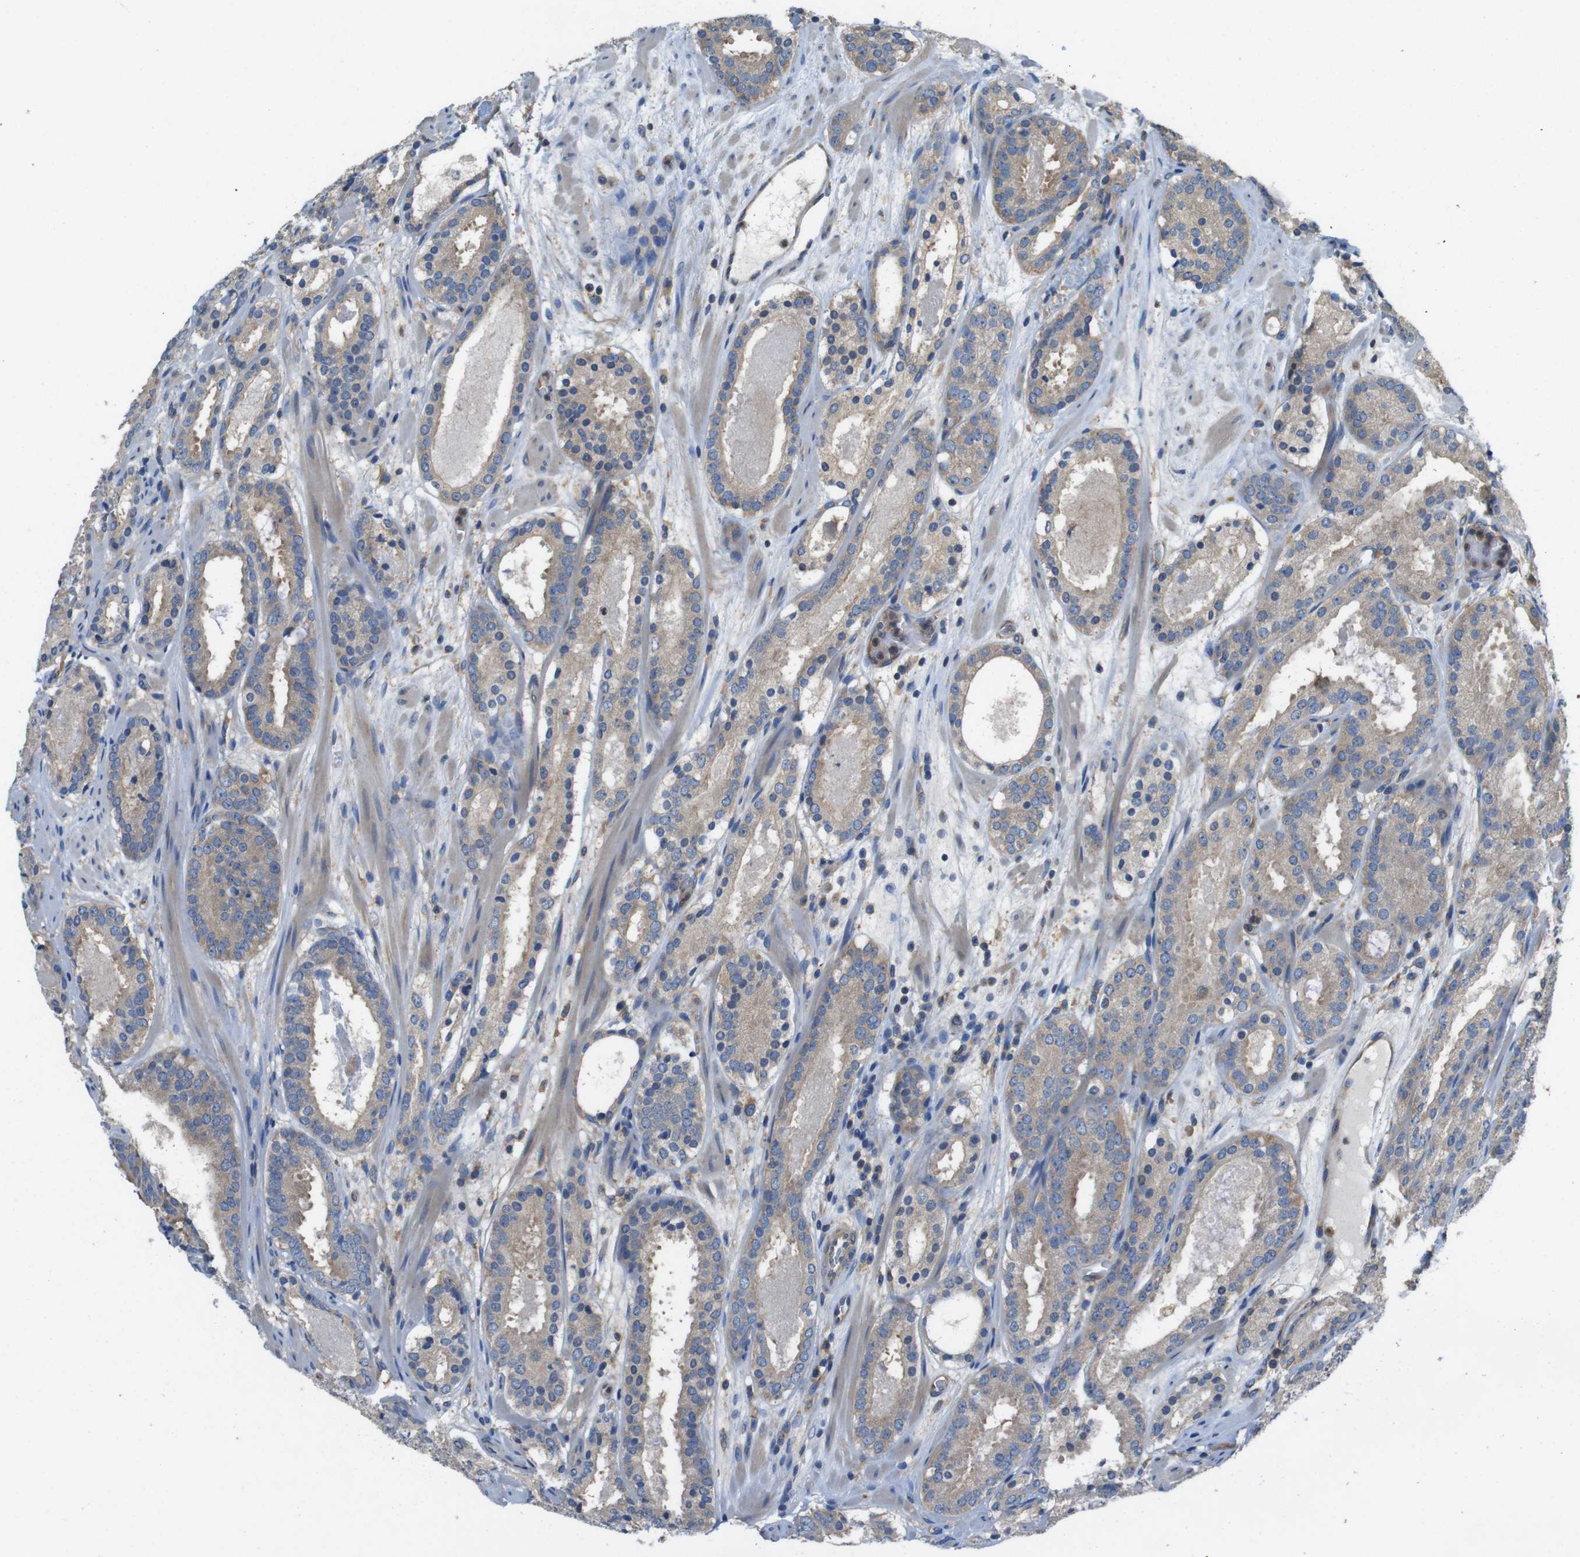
{"staining": {"intensity": "weak", "quantity": ">75%", "location": "cytoplasmic/membranous"}, "tissue": "prostate cancer", "cell_type": "Tumor cells", "image_type": "cancer", "snomed": [{"axis": "morphology", "description": "Adenocarcinoma, Low grade"}, {"axis": "topography", "description": "Prostate"}], "caption": "DAB (3,3'-diaminobenzidine) immunohistochemical staining of prostate cancer demonstrates weak cytoplasmic/membranous protein positivity in about >75% of tumor cells. The protein is shown in brown color, while the nuclei are stained blue.", "gene": "DCTN1", "patient": {"sex": "male", "age": 69}}